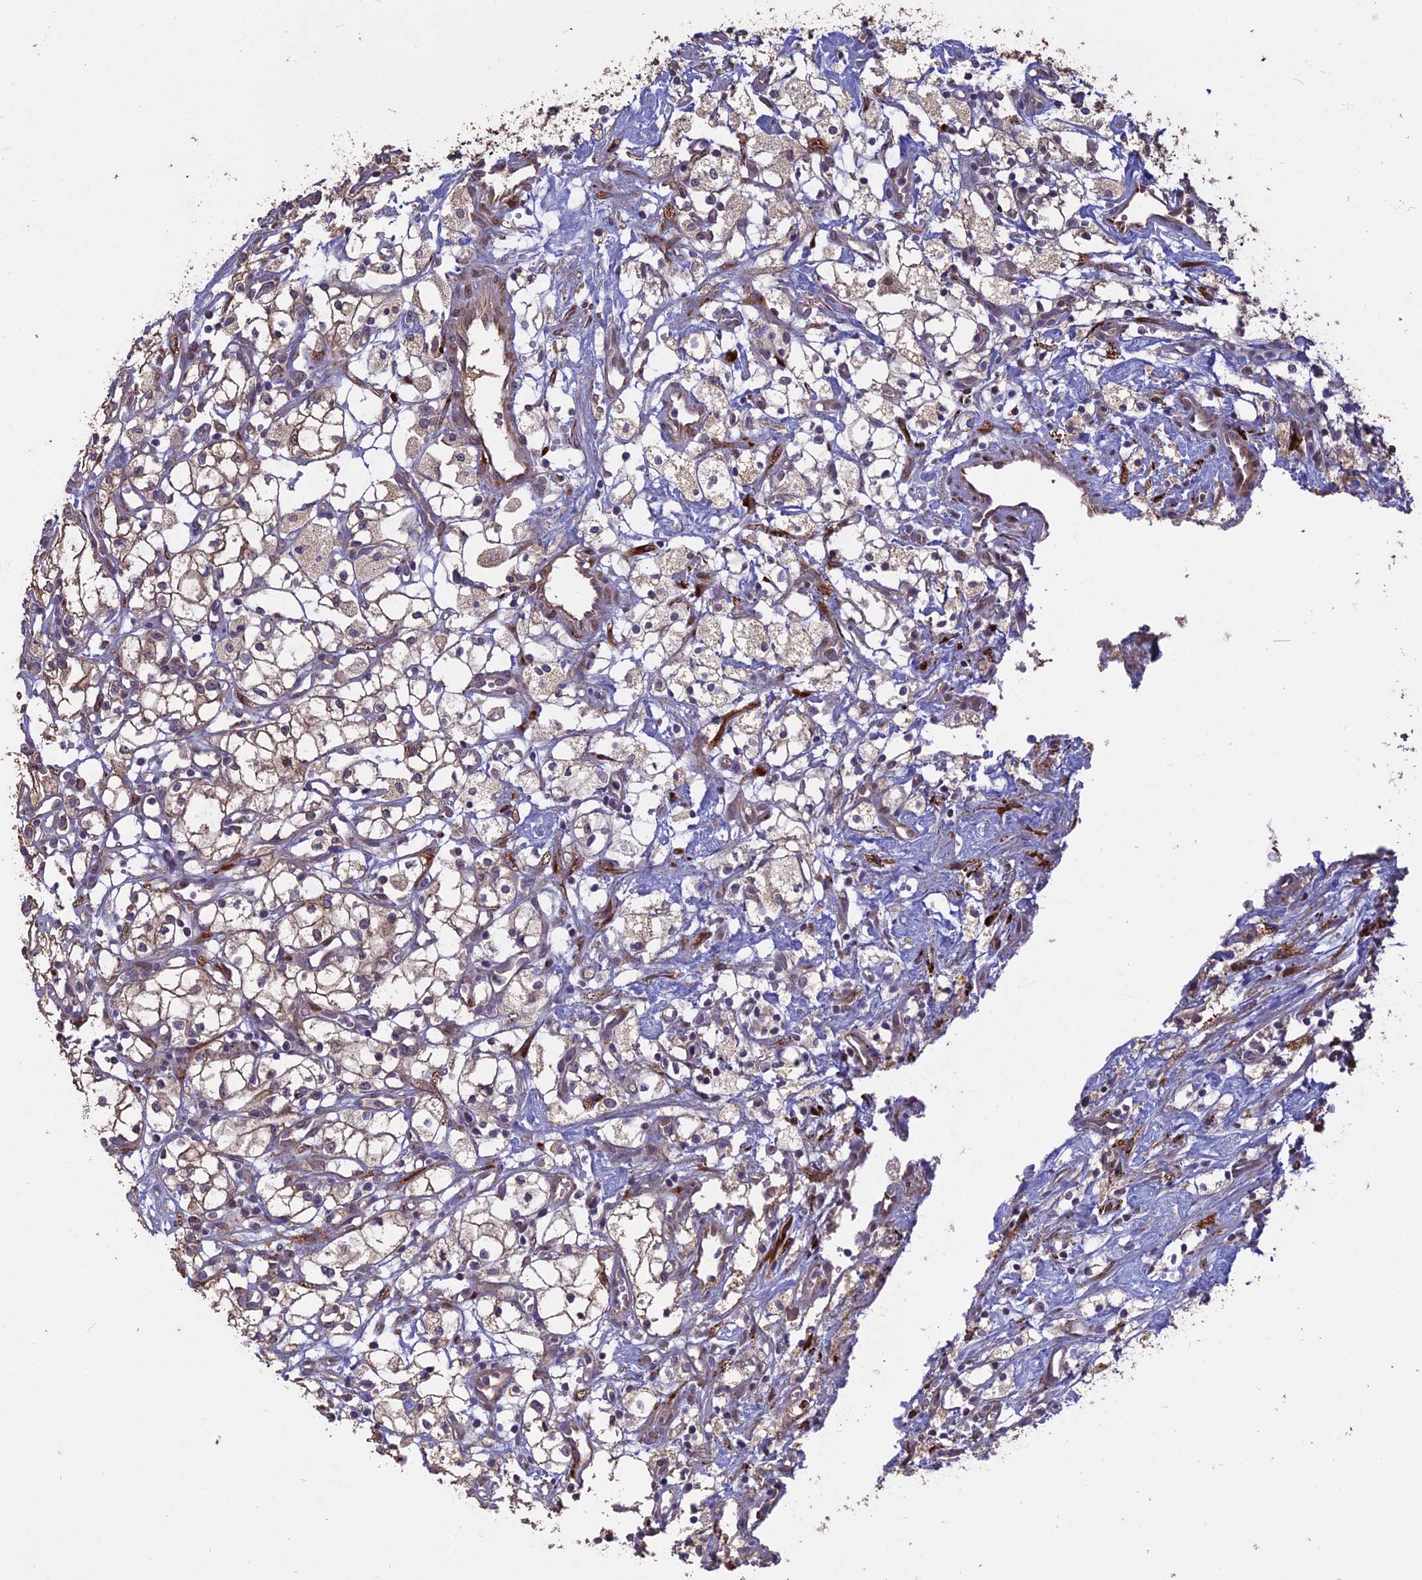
{"staining": {"intensity": "negative", "quantity": "none", "location": "none"}, "tissue": "renal cancer", "cell_type": "Tumor cells", "image_type": "cancer", "snomed": [{"axis": "morphology", "description": "Adenocarcinoma, NOS"}, {"axis": "topography", "description": "Kidney"}], "caption": "DAB (3,3'-diaminobenzidine) immunohistochemical staining of adenocarcinoma (renal) reveals no significant expression in tumor cells.", "gene": "PPIC", "patient": {"sex": "male", "age": 59}}